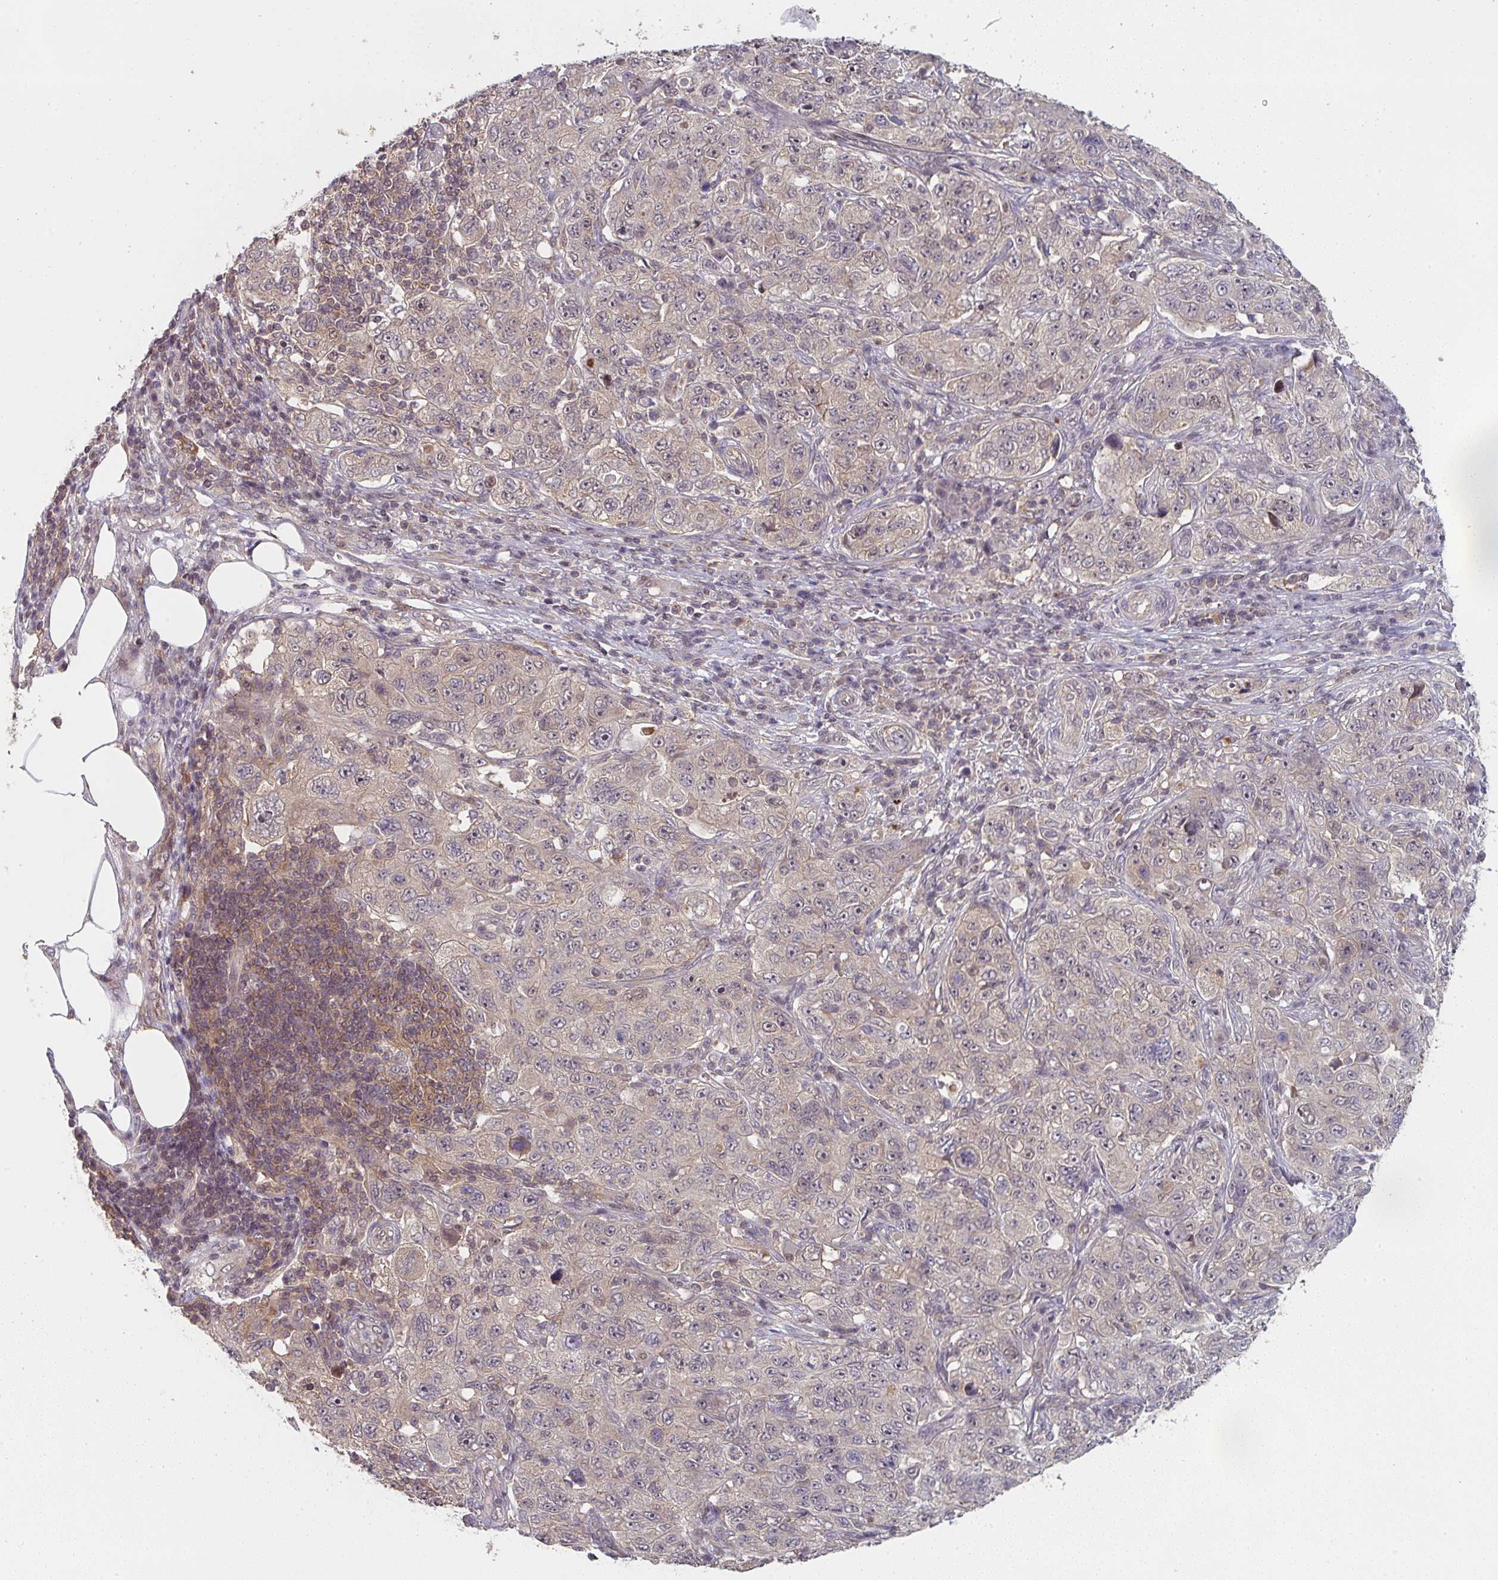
{"staining": {"intensity": "weak", "quantity": "<25%", "location": "cytoplasmic/membranous"}, "tissue": "pancreatic cancer", "cell_type": "Tumor cells", "image_type": "cancer", "snomed": [{"axis": "morphology", "description": "Adenocarcinoma, NOS"}, {"axis": "topography", "description": "Pancreas"}], "caption": "IHC photomicrograph of neoplastic tissue: human pancreatic cancer (adenocarcinoma) stained with DAB (3,3'-diaminobenzidine) shows no significant protein expression in tumor cells.", "gene": "RANGRF", "patient": {"sex": "male", "age": 68}}